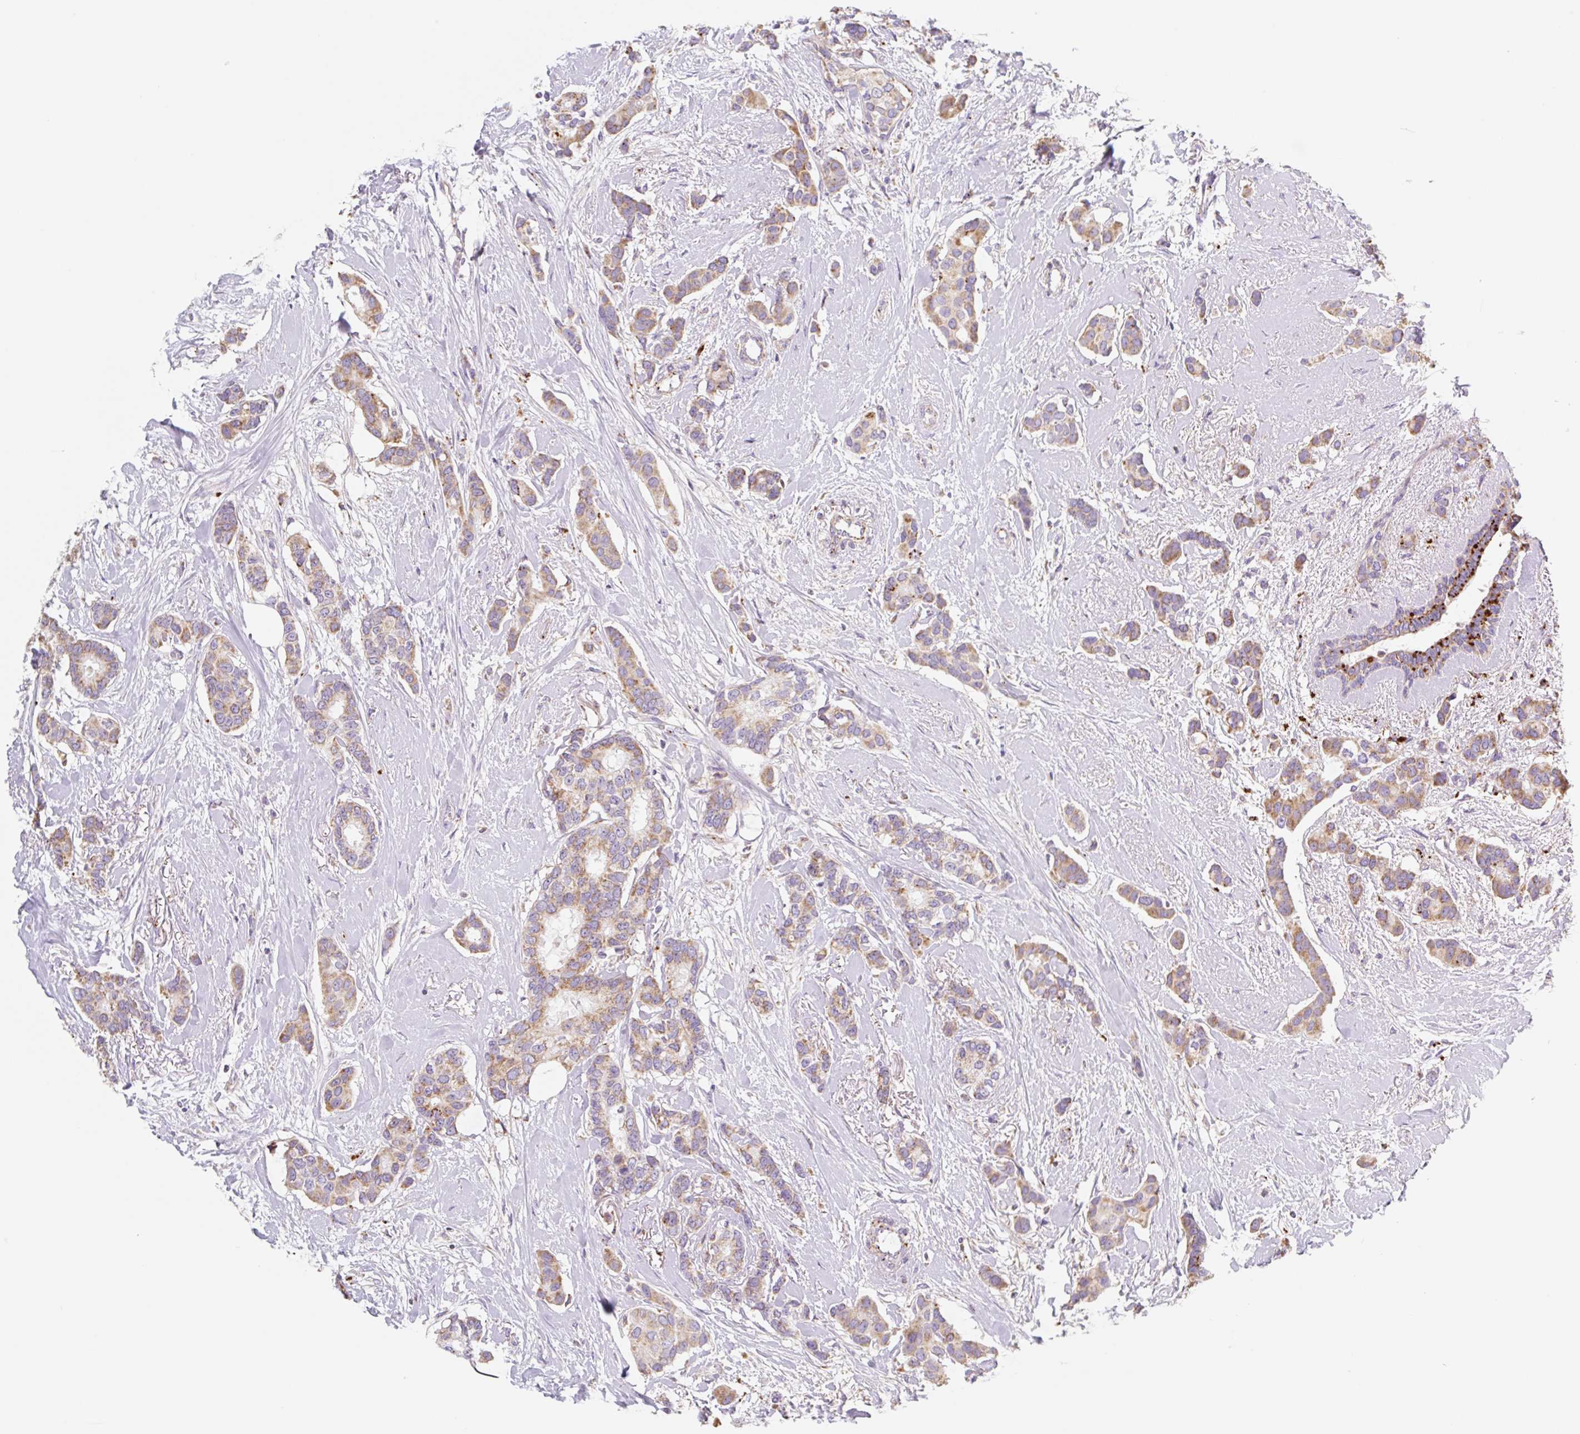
{"staining": {"intensity": "moderate", "quantity": ">75%", "location": "cytoplasmic/membranous"}, "tissue": "breast cancer", "cell_type": "Tumor cells", "image_type": "cancer", "snomed": [{"axis": "morphology", "description": "Duct carcinoma"}, {"axis": "topography", "description": "Breast"}], "caption": "The immunohistochemical stain highlights moderate cytoplasmic/membranous positivity in tumor cells of breast cancer (invasive ductal carcinoma) tissue.", "gene": "CLEC3A", "patient": {"sex": "female", "age": 73}}